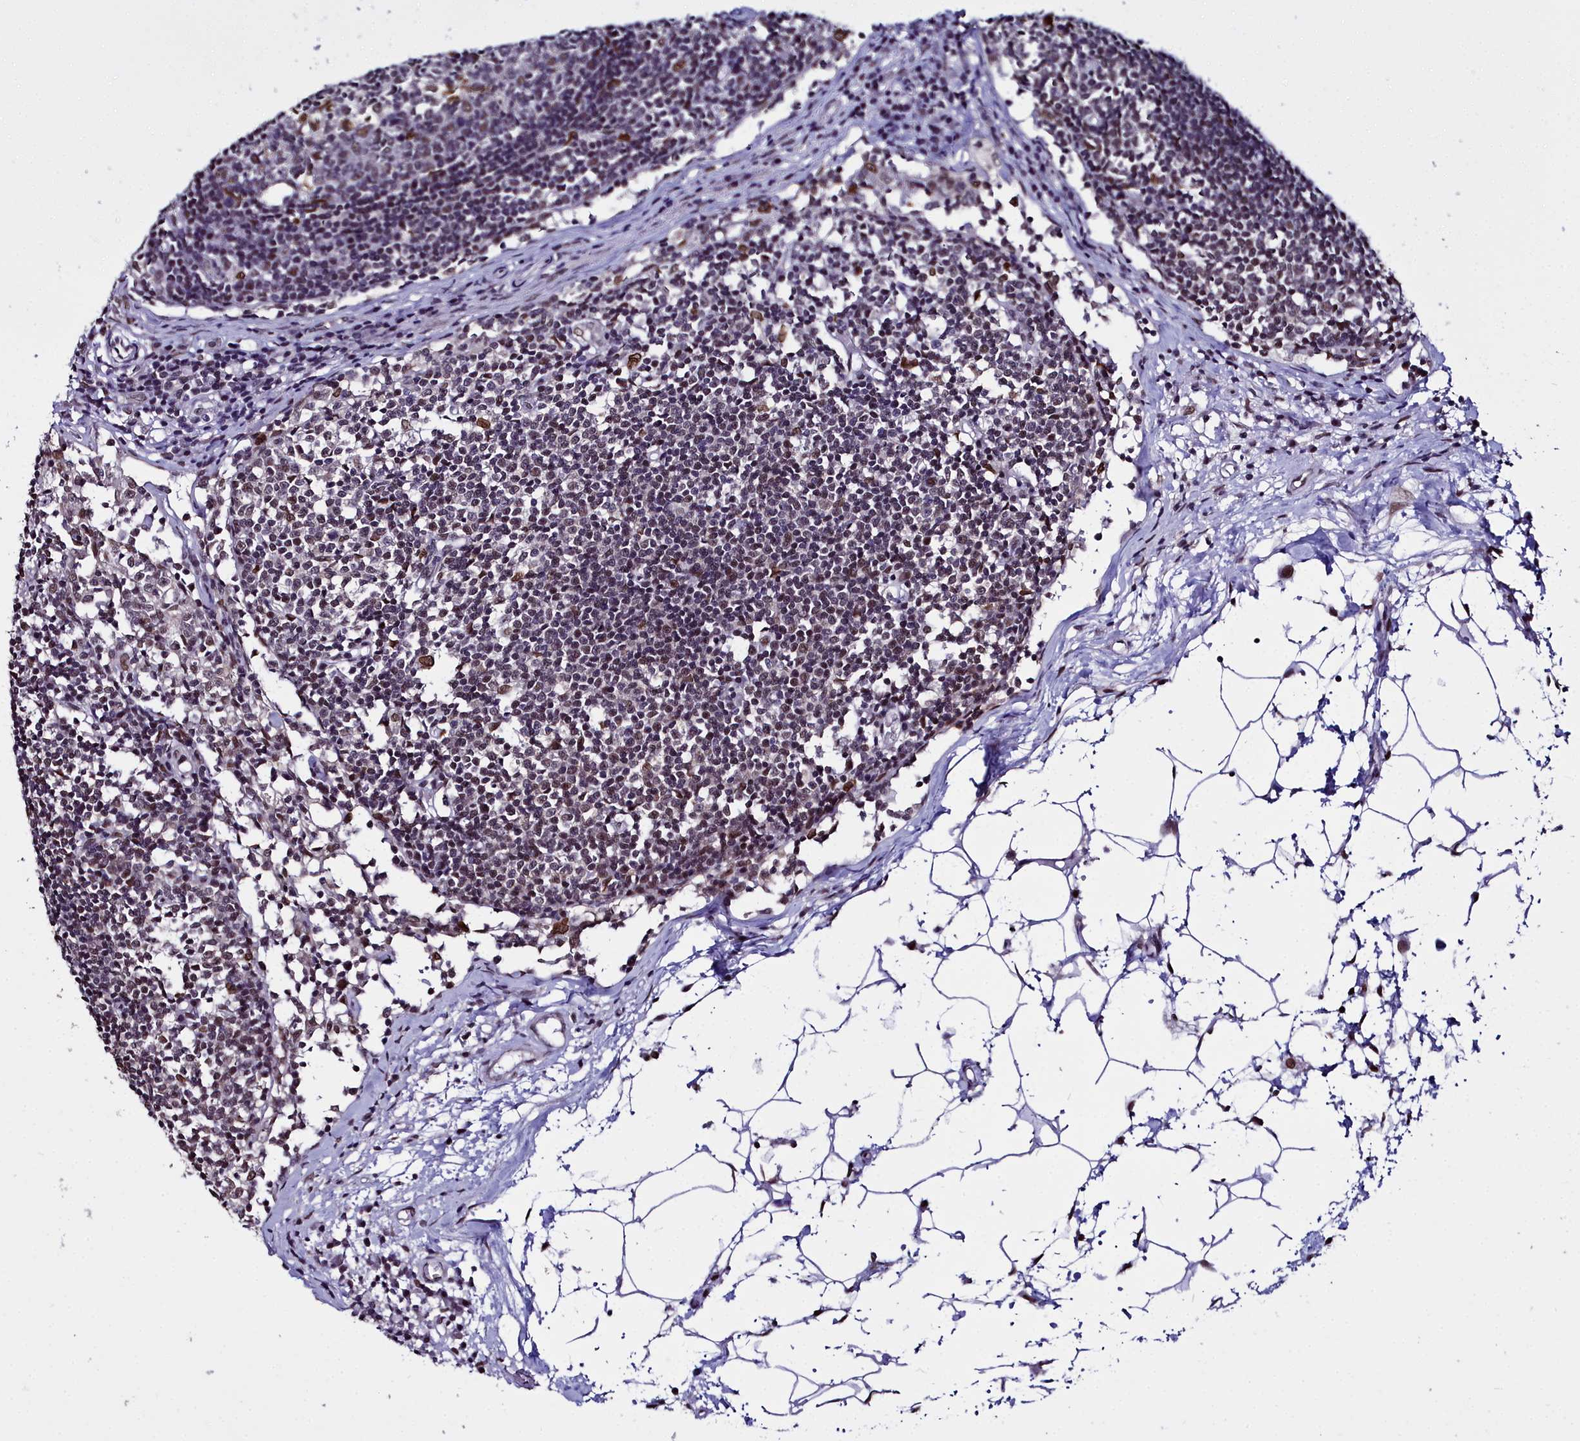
{"staining": {"intensity": "moderate", "quantity": "25%-75%", "location": "nuclear"}, "tissue": "lymph node", "cell_type": "Germinal center cells", "image_type": "normal", "snomed": [{"axis": "morphology", "description": "Normal tissue, NOS"}, {"axis": "topography", "description": "Lymph node"}], "caption": "IHC (DAB) staining of normal lymph node reveals moderate nuclear protein positivity in approximately 25%-75% of germinal center cells.", "gene": "CCDC97", "patient": {"sex": "female", "age": 55}}